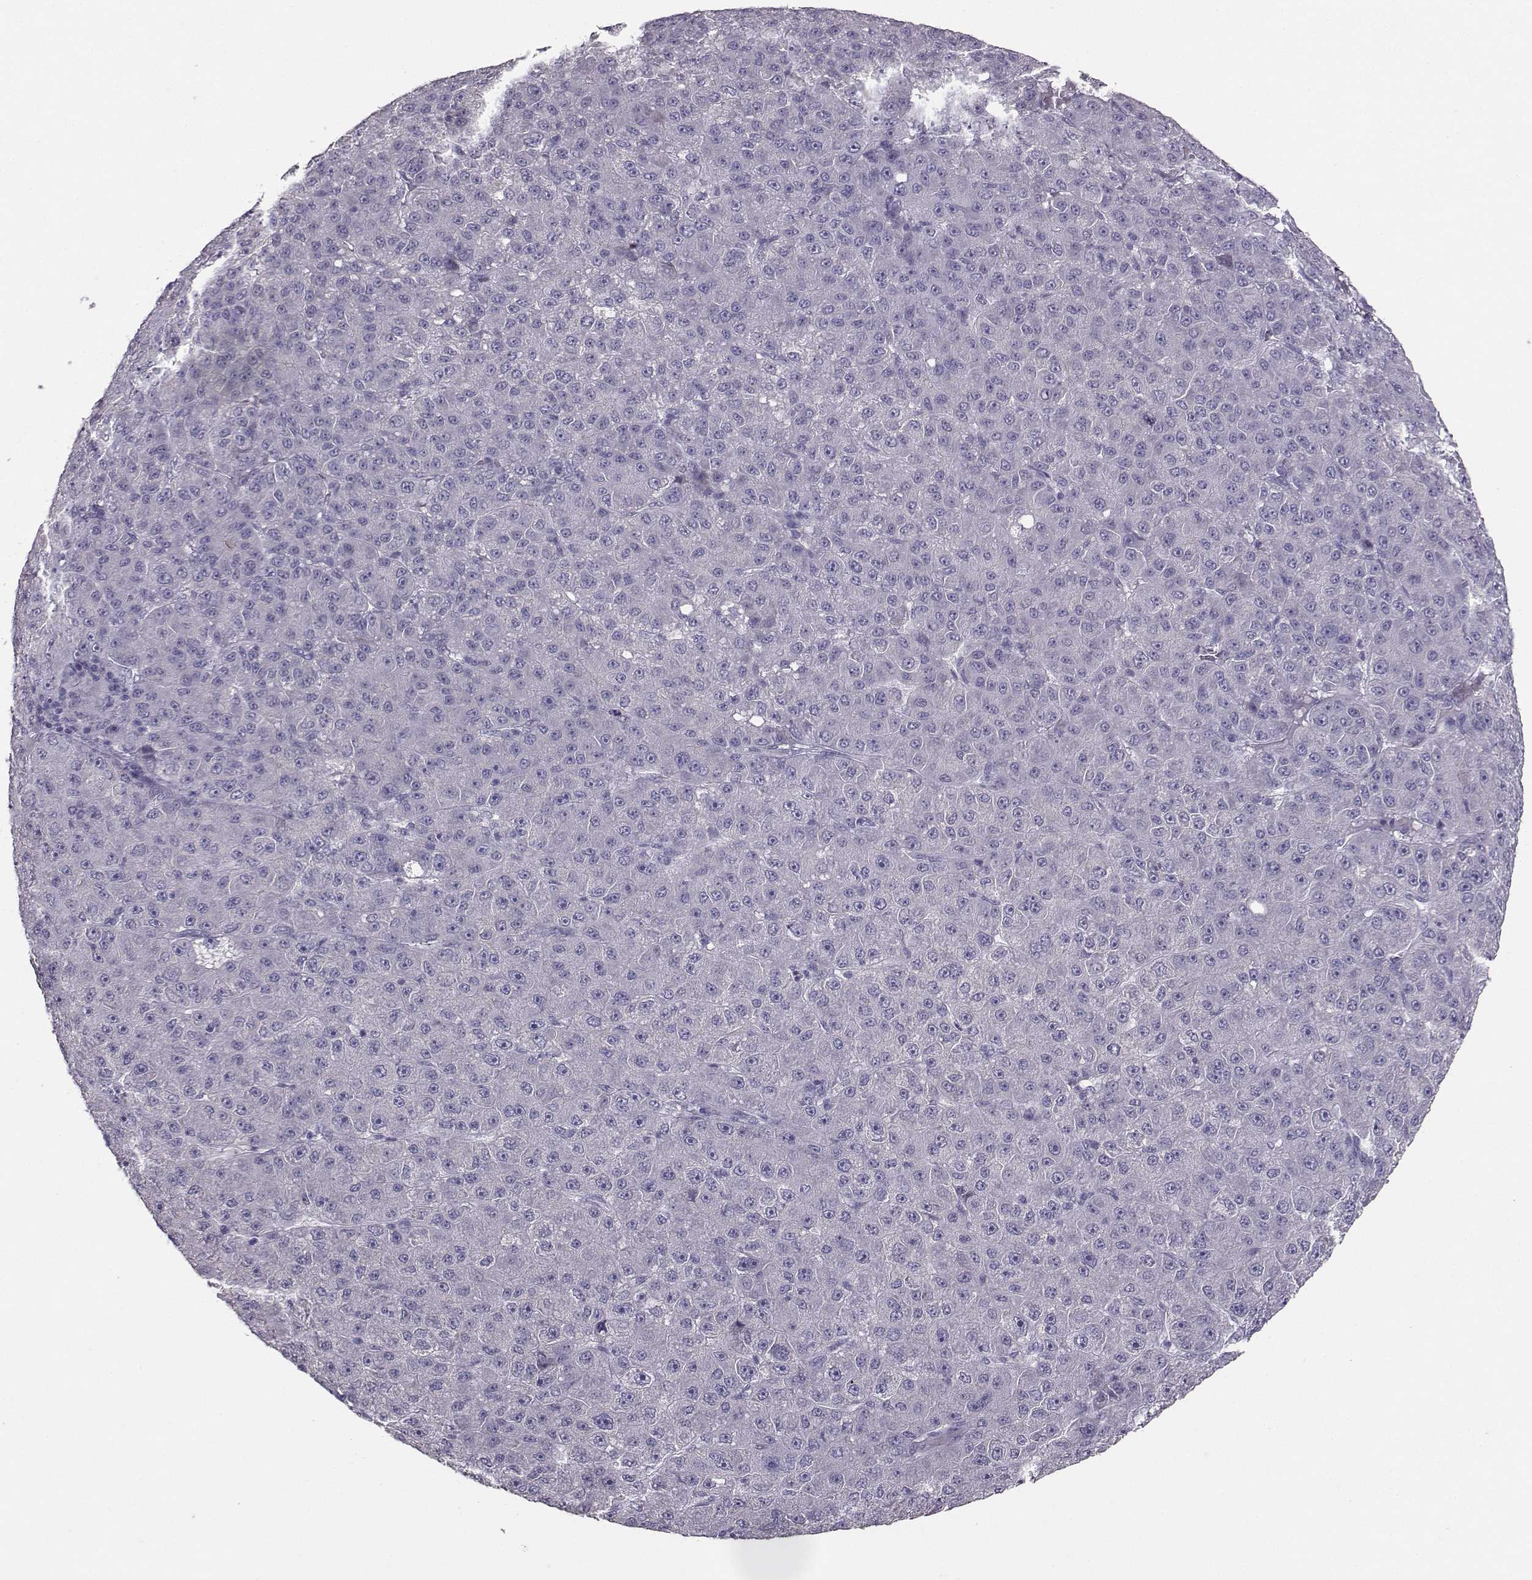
{"staining": {"intensity": "negative", "quantity": "none", "location": "none"}, "tissue": "liver cancer", "cell_type": "Tumor cells", "image_type": "cancer", "snomed": [{"axis": "morphology", "description": "Carcinoma, Hepatocellular, NOS"}, {"axis": "topography", "description": "Liver"}], "caption": "DAB (3,3'-diaminobenzidine) immunohistochemical staining of hepatocellular carcinoma (liver) shows no significant positivity in tumor cells. The staining is performed using DAB (3,3'-diaminobenzidine) brown chromogen with nuclei counter-stained in using hematoxylin.", "gene": "PKP2", "patient": {"sex": "male", "age": 67}}